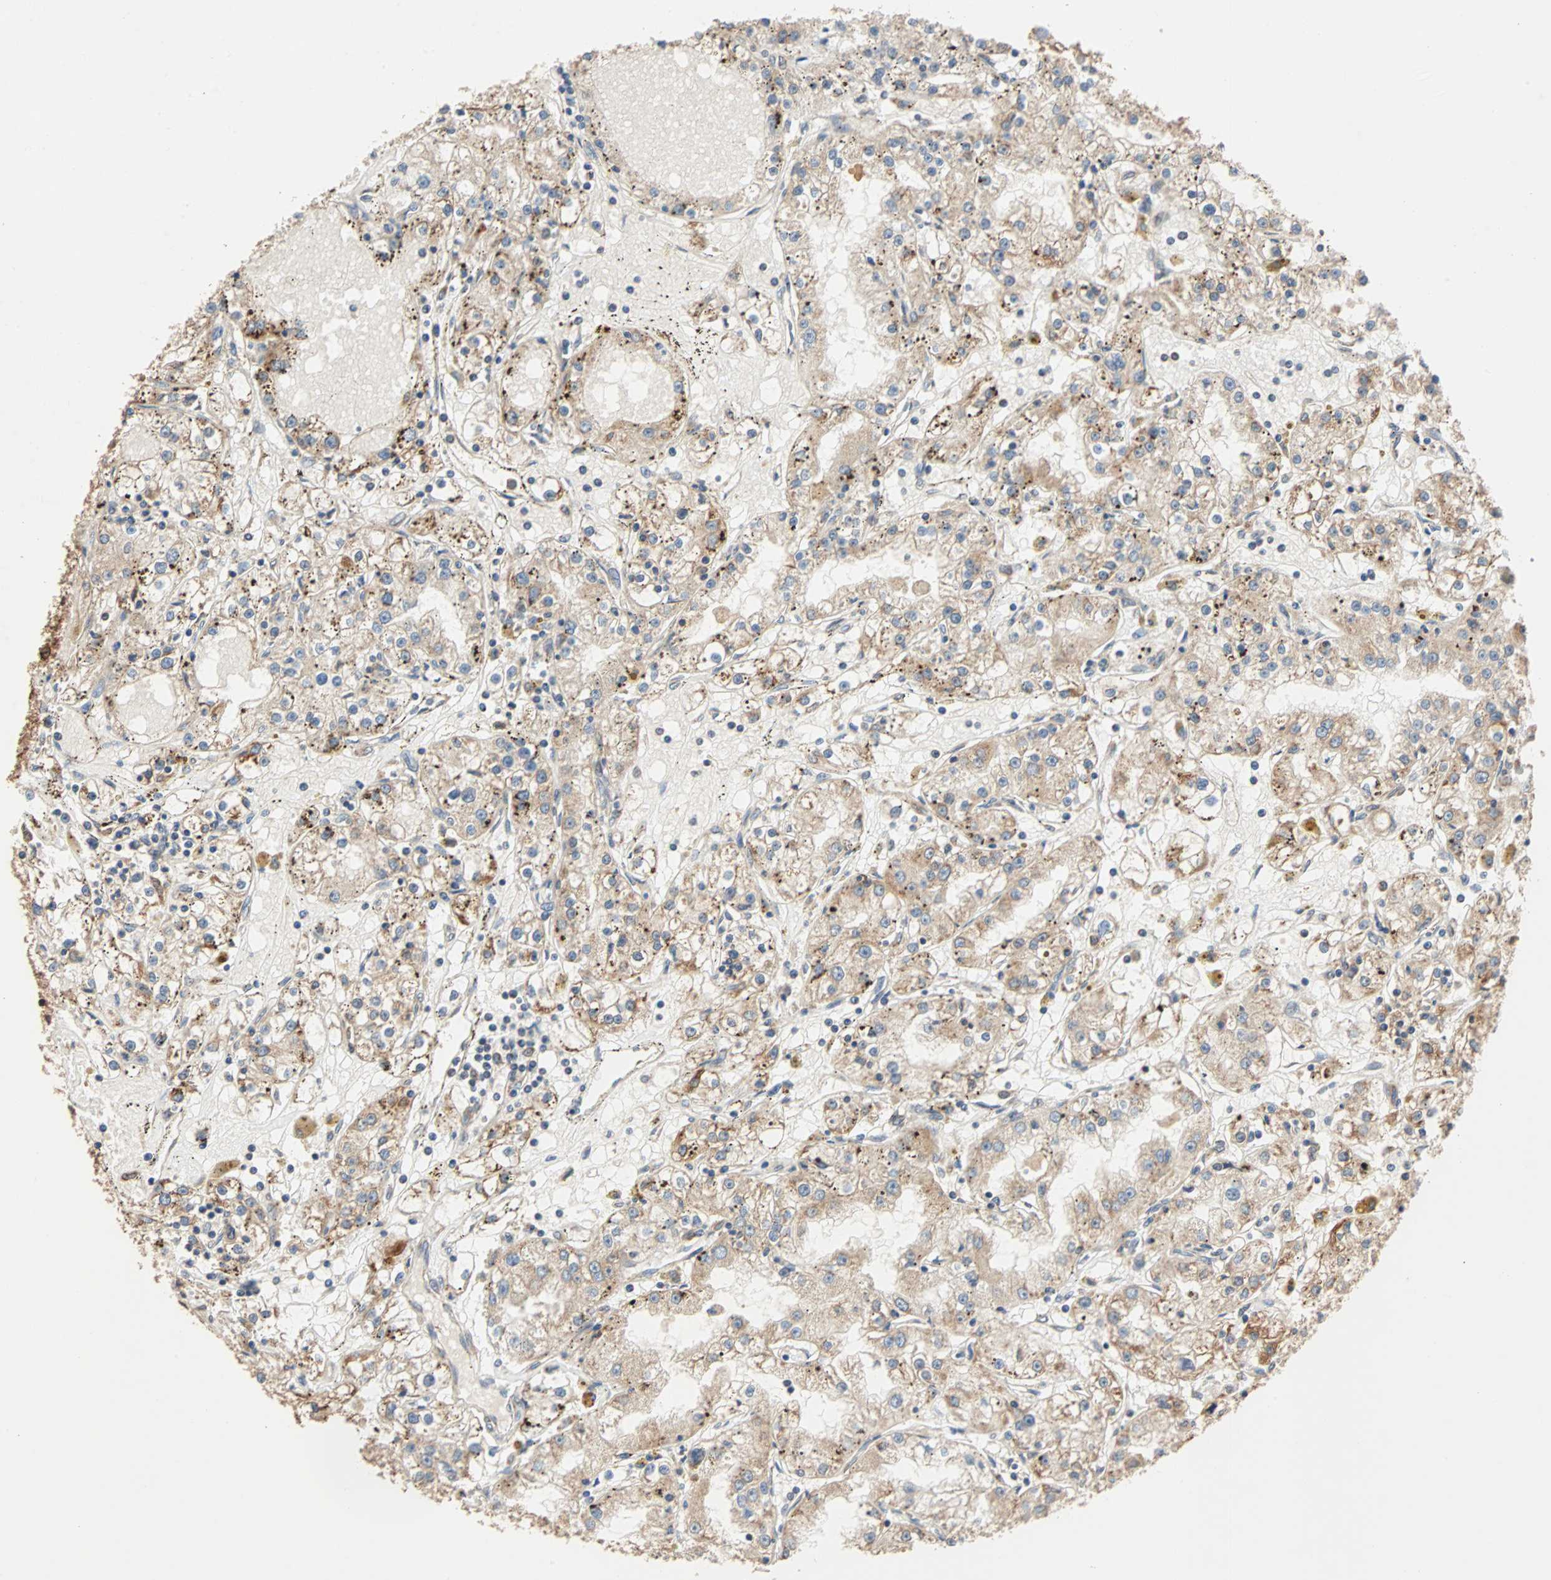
{"staining": {"intensity": "moderate", "quantity": "<25%", "location": "cytoplasmic/membranous"}, "tissue": "renal cancer", "cell_type": "Tumor cells", "image_type": "cancer", "snomed": [{"axis": "morphology", "description": "Adenocarcinoma, NOS"}, {"axis": "topography", "description": "Kidney"}], "caption": "A low amount of moderate cytoplasmic/membranous positivity is present in approximately <25% of tumor cells in renal adenocarcinoma tissue.", "gene": "AUP1", "patient": {"sex": "male", "age": 56}}